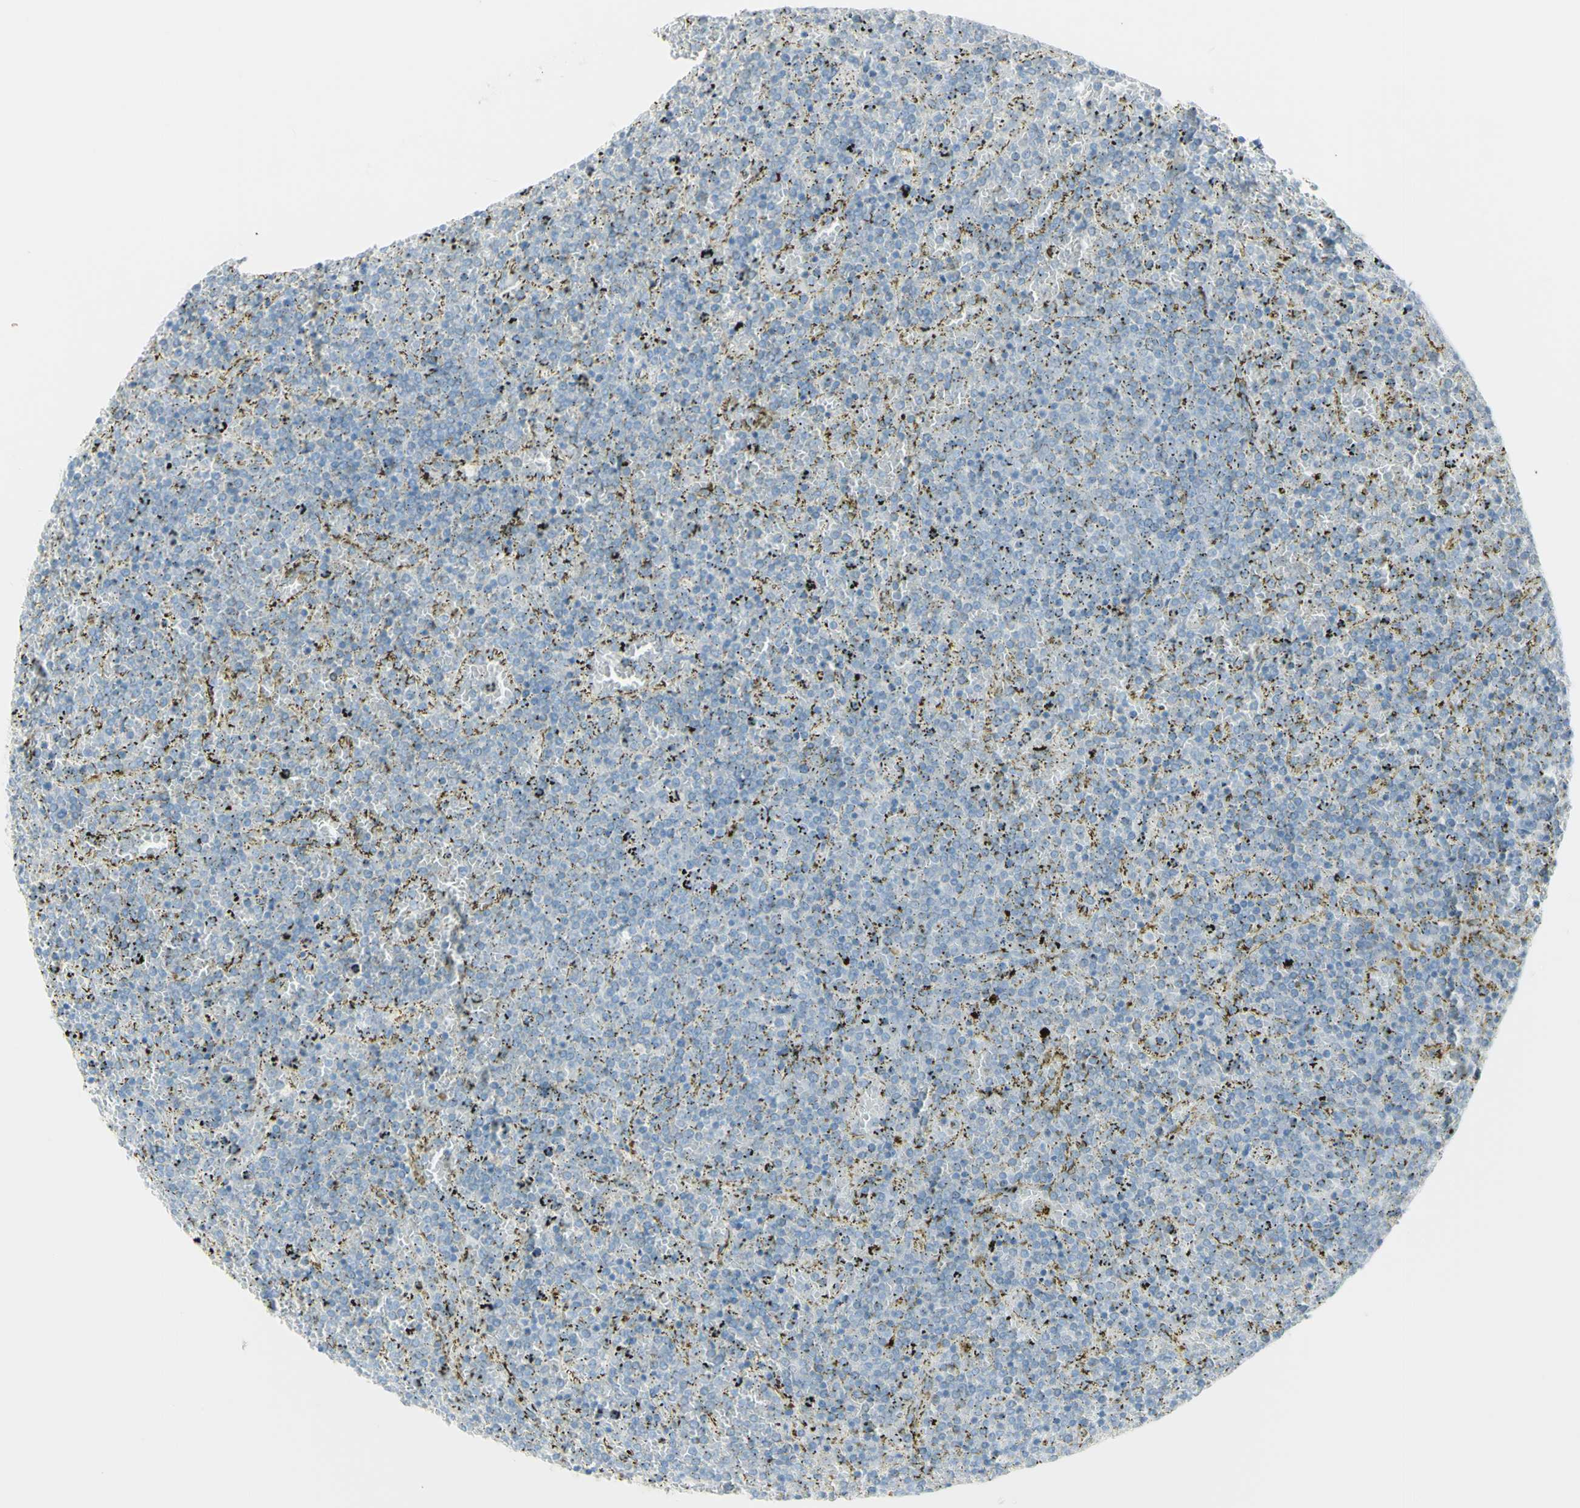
{"staining": {"intensity": "negative", "quantity": "none", "location": "none"}, "tissue": "lymphoma", "cell_type": "Tumor cells", "image_type": "cancer", "snomed": [{"axis": "morphology", "description": "Malignant lymphoma, non-Hodgkin's type, Low grade"}, {"axis": "topography", "description": "Spleen"}], "caption": "Tumor cells show no significant positivity in lymphoma.", "gene": "LETM1", "patient": {"sex": "female", "age": 77}}